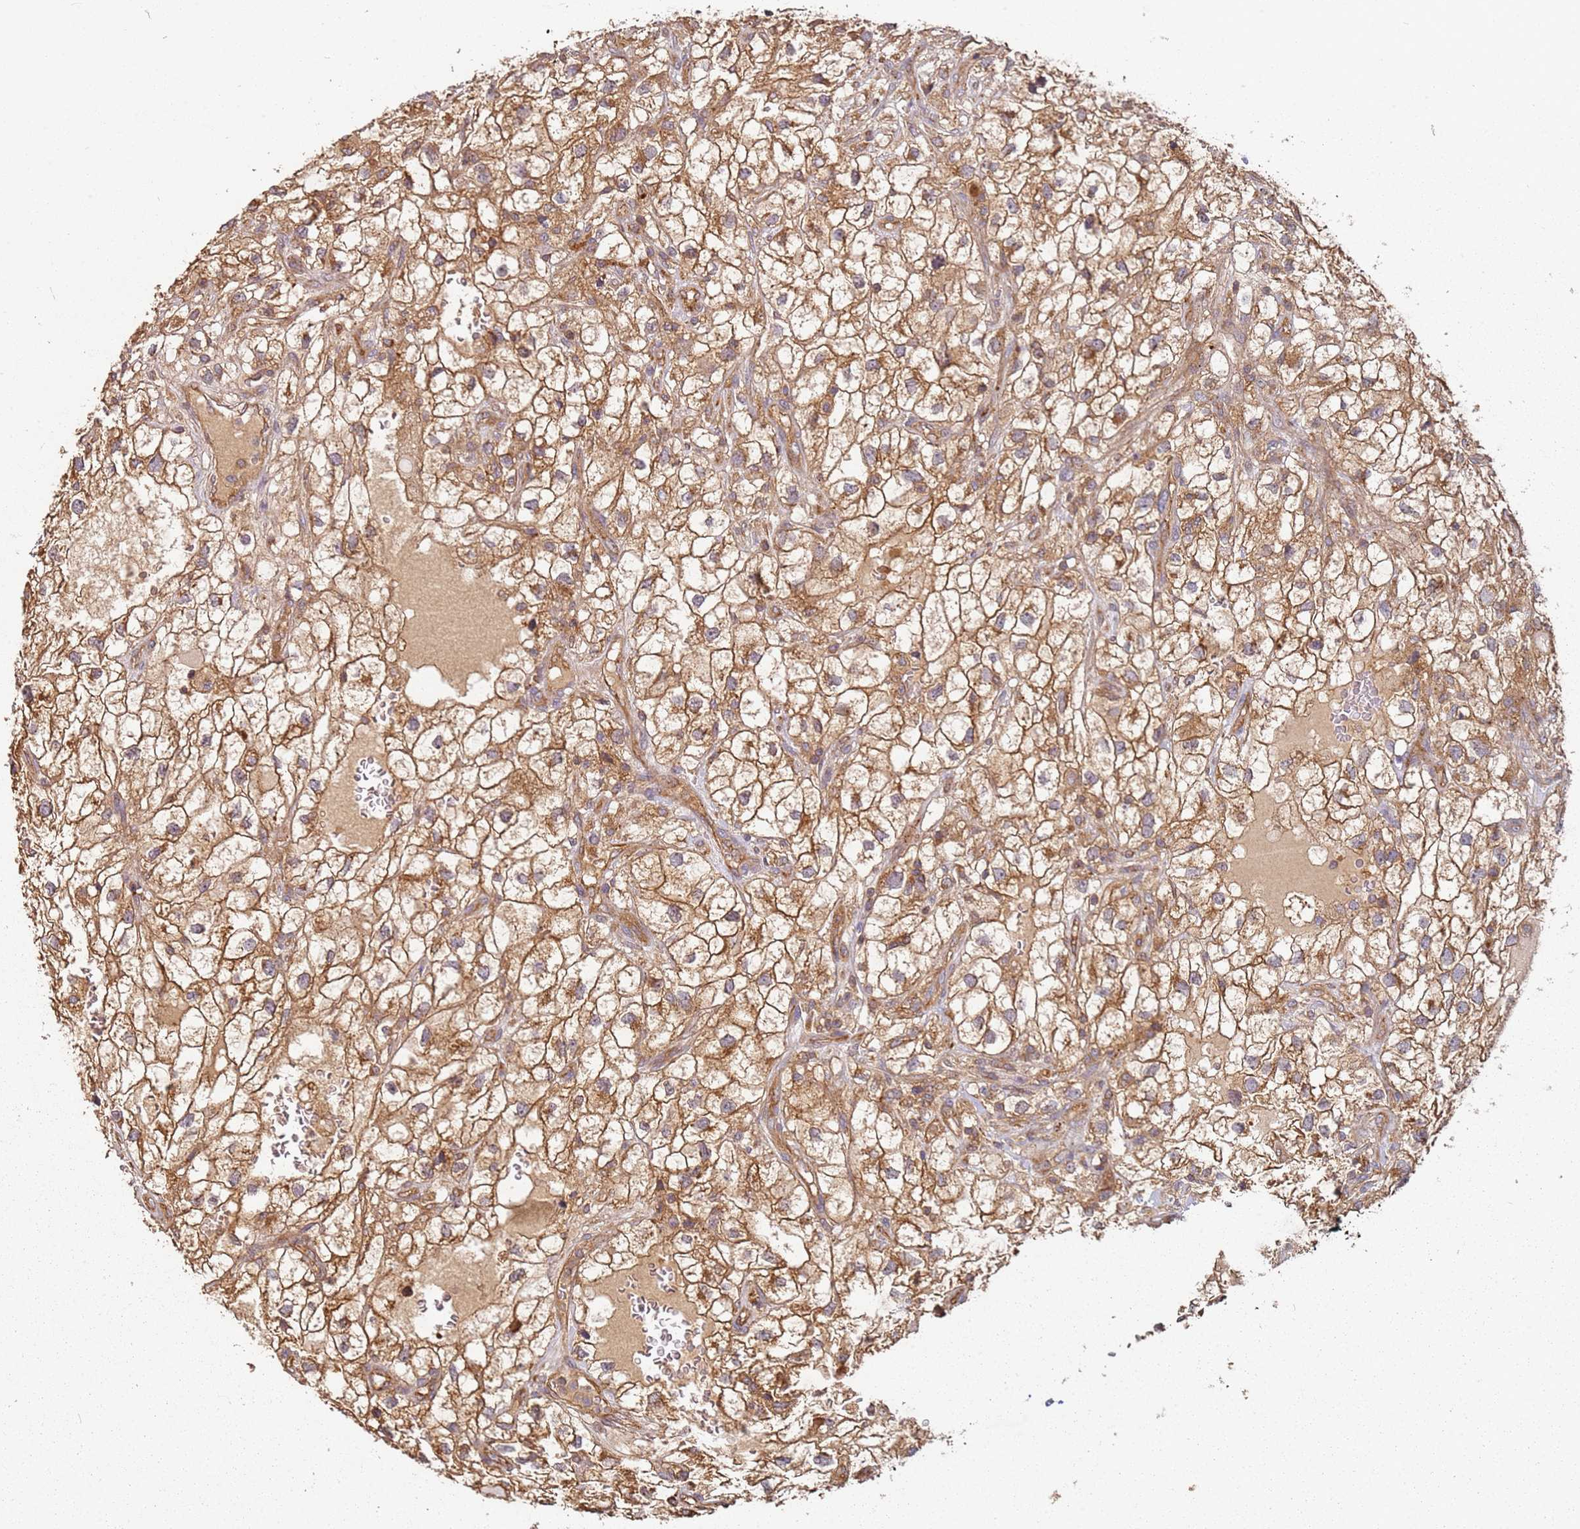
{"staining": {"intensity": "moderate", "quantity": ">75%", "location": "cytoplasmic/membranous"}, "tissue": "renal cancer", "cell_type": "Tumor cells", "image_type": "cancer", "snomed": [{"axis": "morphology", "description": "Adenocarcinoma, NOS"}, {"axis": "topography", "description": "Kidney"}], "caption": "Approximately >75% of tumor cells in renal cancer (adenocarcinoma) show moderate cytoplasmic/membranous protein expression as visualized by brown immunohistochemical staining.", "gene": "SCGB2B2", "patient": {"sex": "male", "age": 59}}